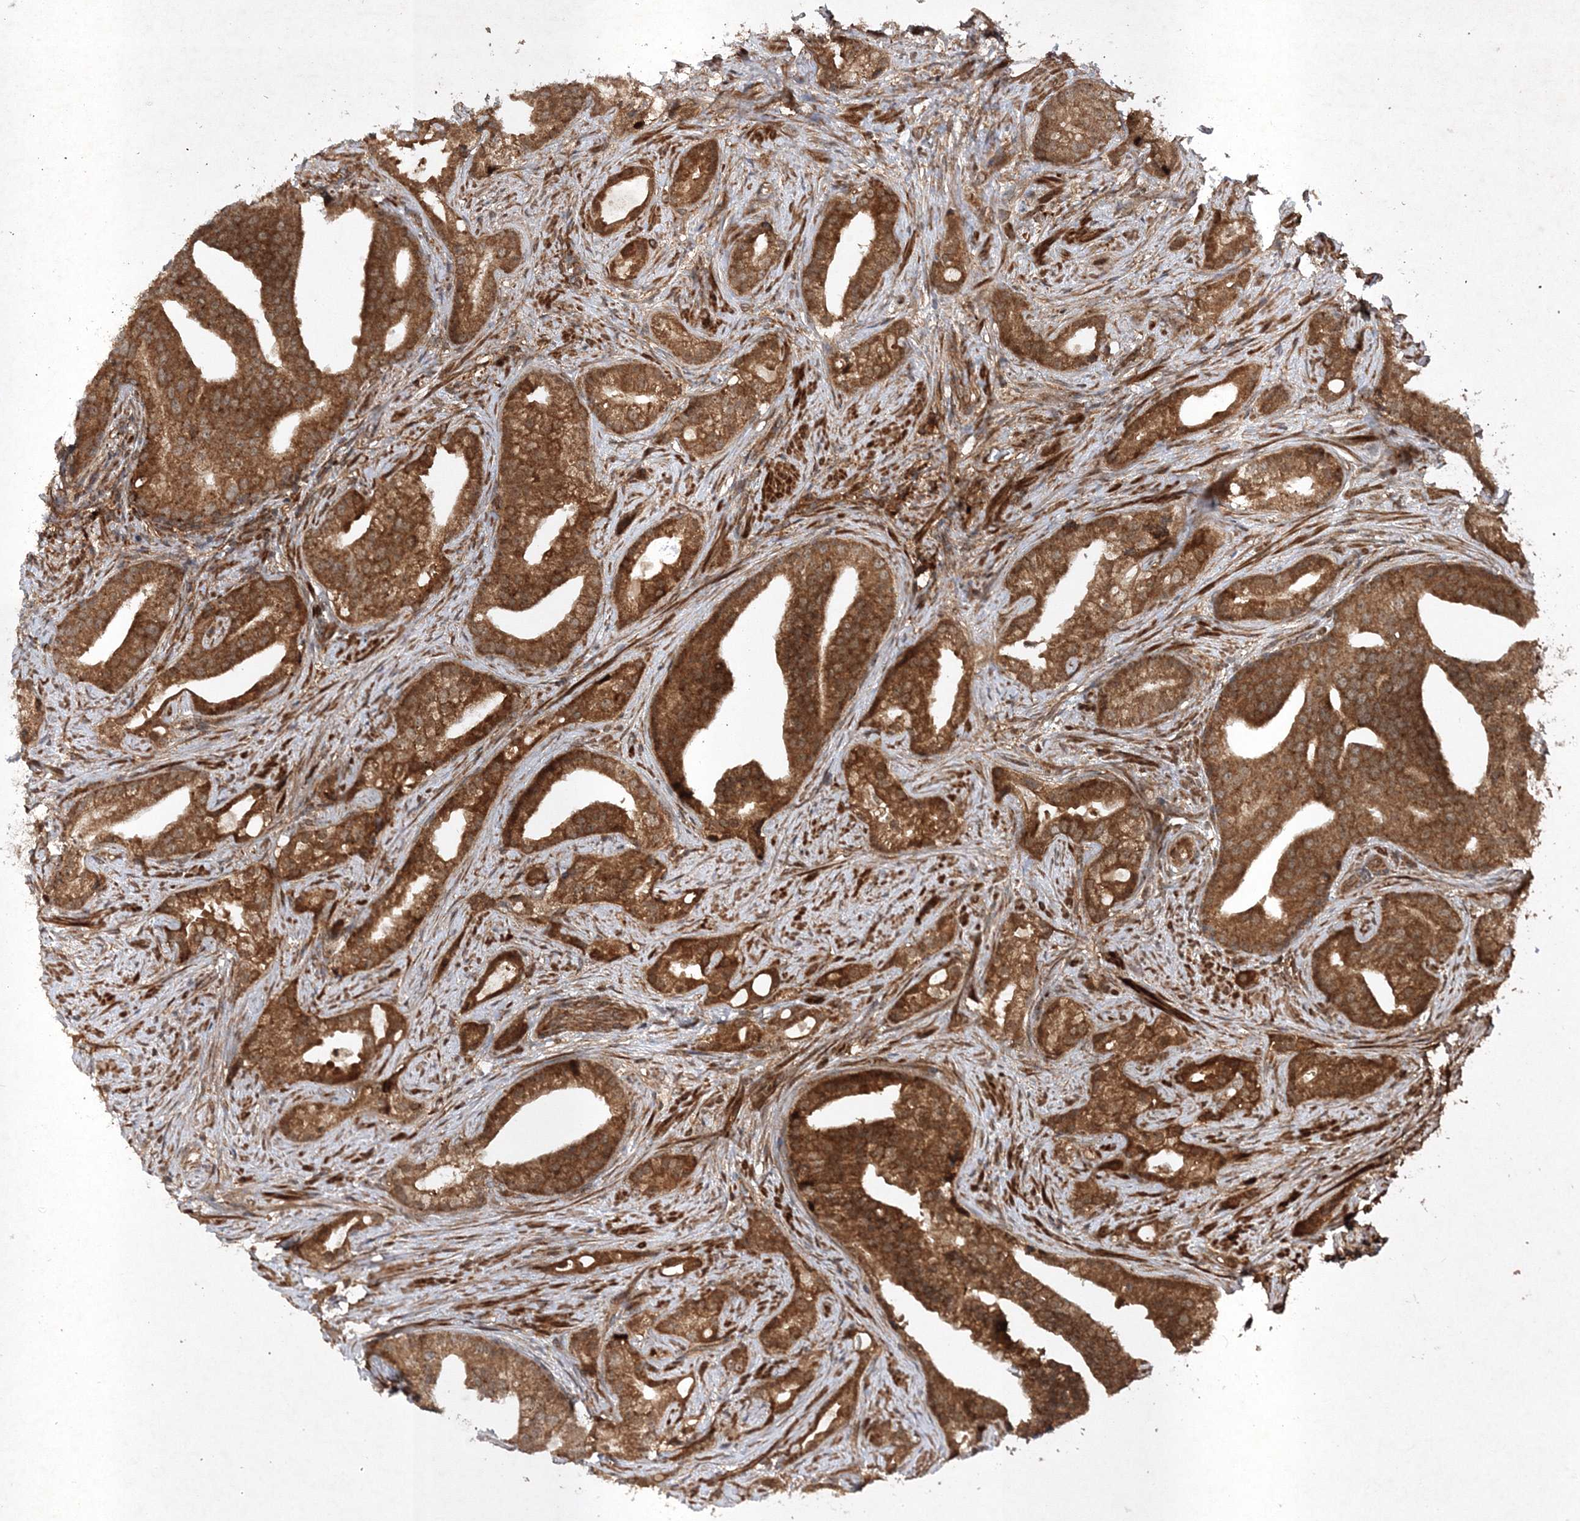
{"staining": {"intensity": "strong", "quantity": ">75%", "location": "cytoplasmic/membranous"}, "tissue": "prostate cancer", "cell_type": "Tumor cells", "image_type": "cancer", "snomed": [{"axis": "morphology", "description": "Adenocarcinoma, Low grade"}, {"axis": "topography", "description": "Prostate"}], "caption": "An immunohistochemistry photomicrograph of neoplastic tissue is shown. Protein staining in brown highlights strong cytoplasmic/membranous positivity in adenocarcinoma (low-grade) (prostate) within tumor cells.", "gene": "DNAJC13", "patient": {"sex": "male", "age": 71}}